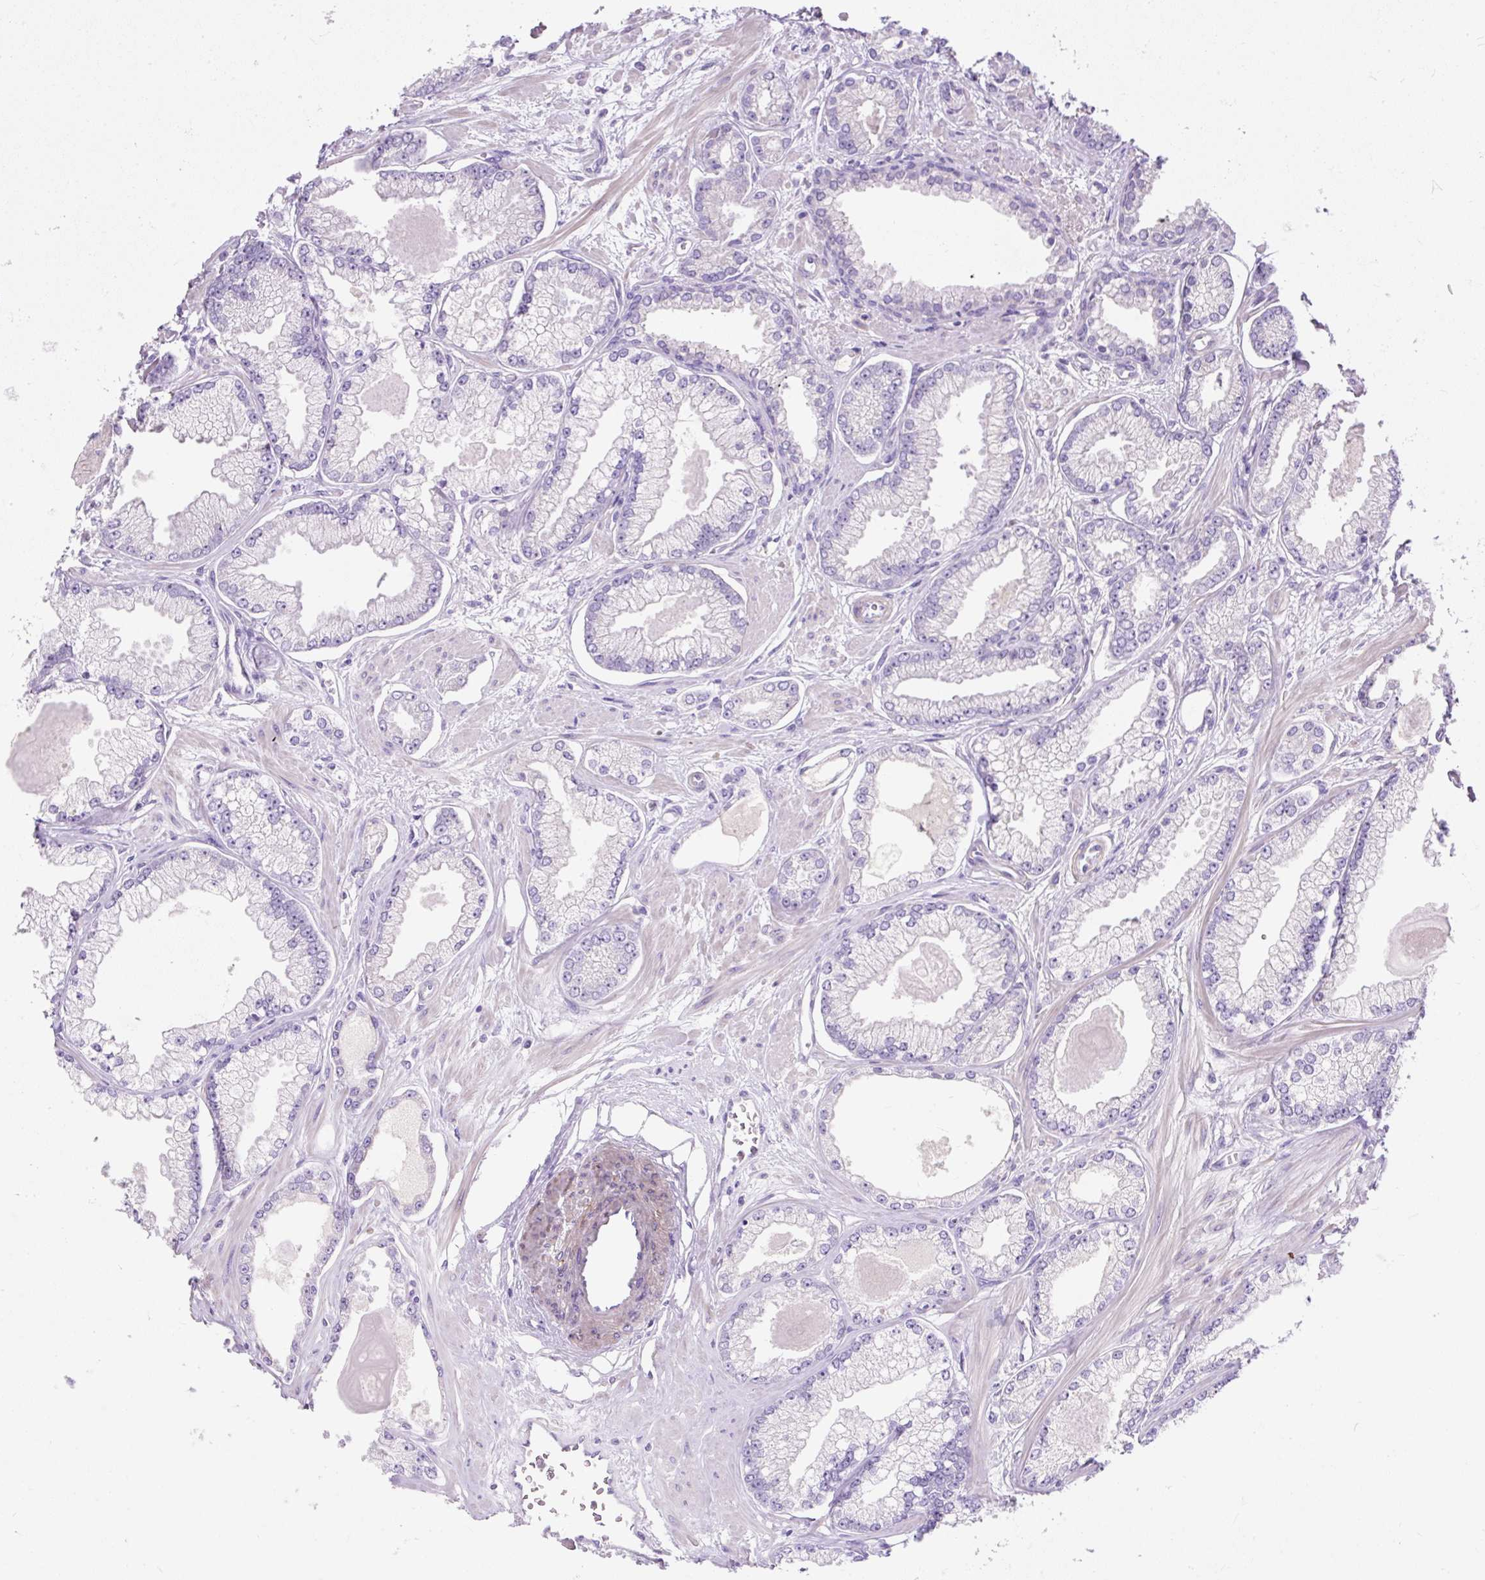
{"staining": {"intensity": "negative", "quantity": "none", "location": "none"}, "tissue": "prostate cancer", "cell_type": "Tumor cells", "image_type": "cancer", "snomed": [{"axis": "morphology", "description": "Adenocarcinoma, Low grade"}, {"axis": "topography", "description": "Prostate"}], "caption": "A high-resolution image shows IHC staining of adenocarcinoma (low-grade) (prostate), which exhibits no significant positivity in tumor cells. (DAB immunohistochemistry, high magnification).", "gene": "SUSD5", "patient": {"sex": "male", "age": 64}}